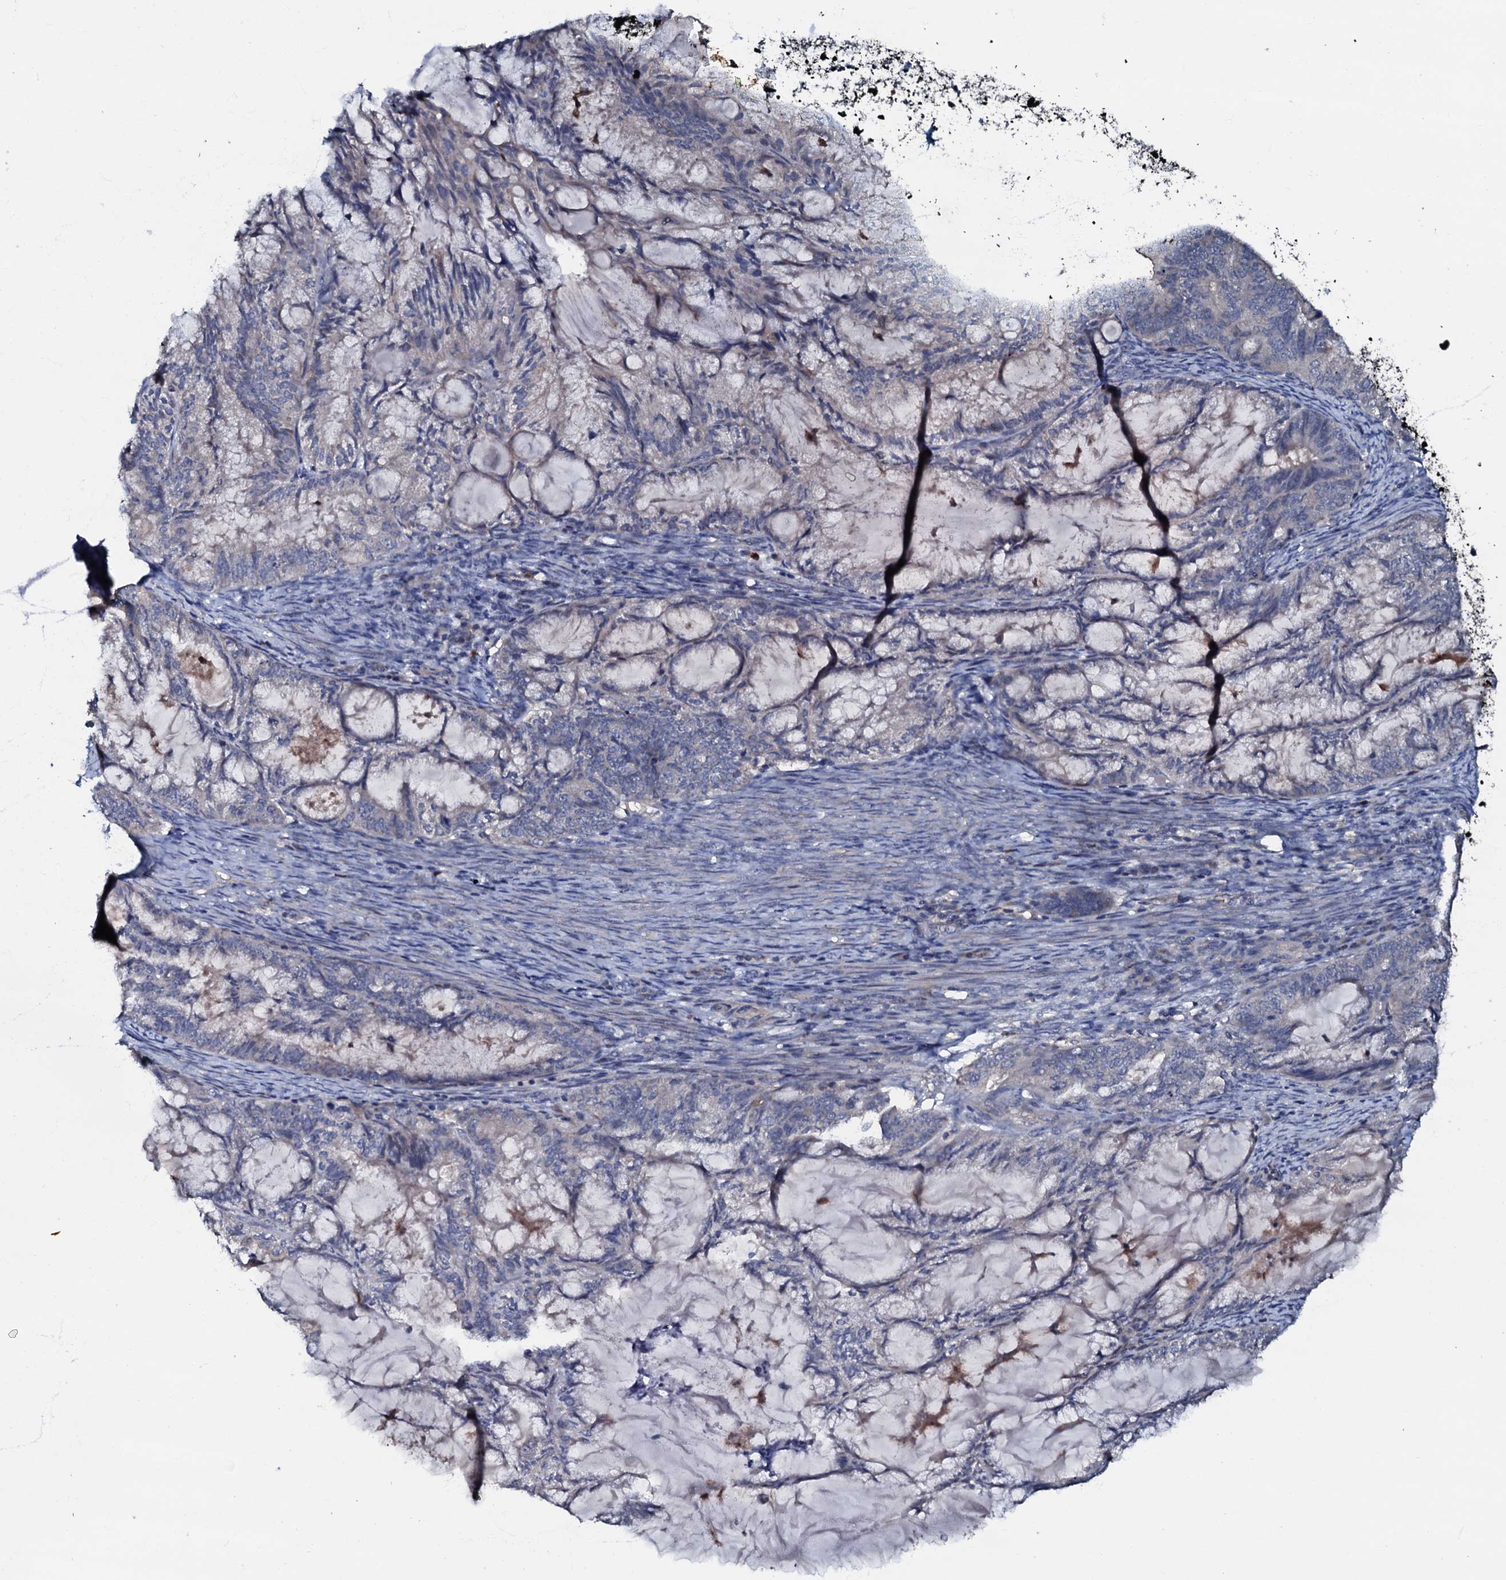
{"staining": {"intensity": "negative", "quantity": "none", "location": "none"}, "tissue": "endometrial cancer", "cell_type": "Tumor cells", "image_type": "cancer", "snomed": [{"axis": "morphology", "description": "Adenocarcinoma, NOS"}, {"axis": "topography", "description": "Endometrium"}], "caption": "Immunohistochemistry (IHC) histopathology image of neoplastic tissue: endometrial cancer stained with DAB (3,3'-diaminobenzidine) shows no significant protein positivity in tumor cells. Nuclei are stained in blue.", "gene": "CPNE2", "patient": {"sex": "female", "age": 86}}